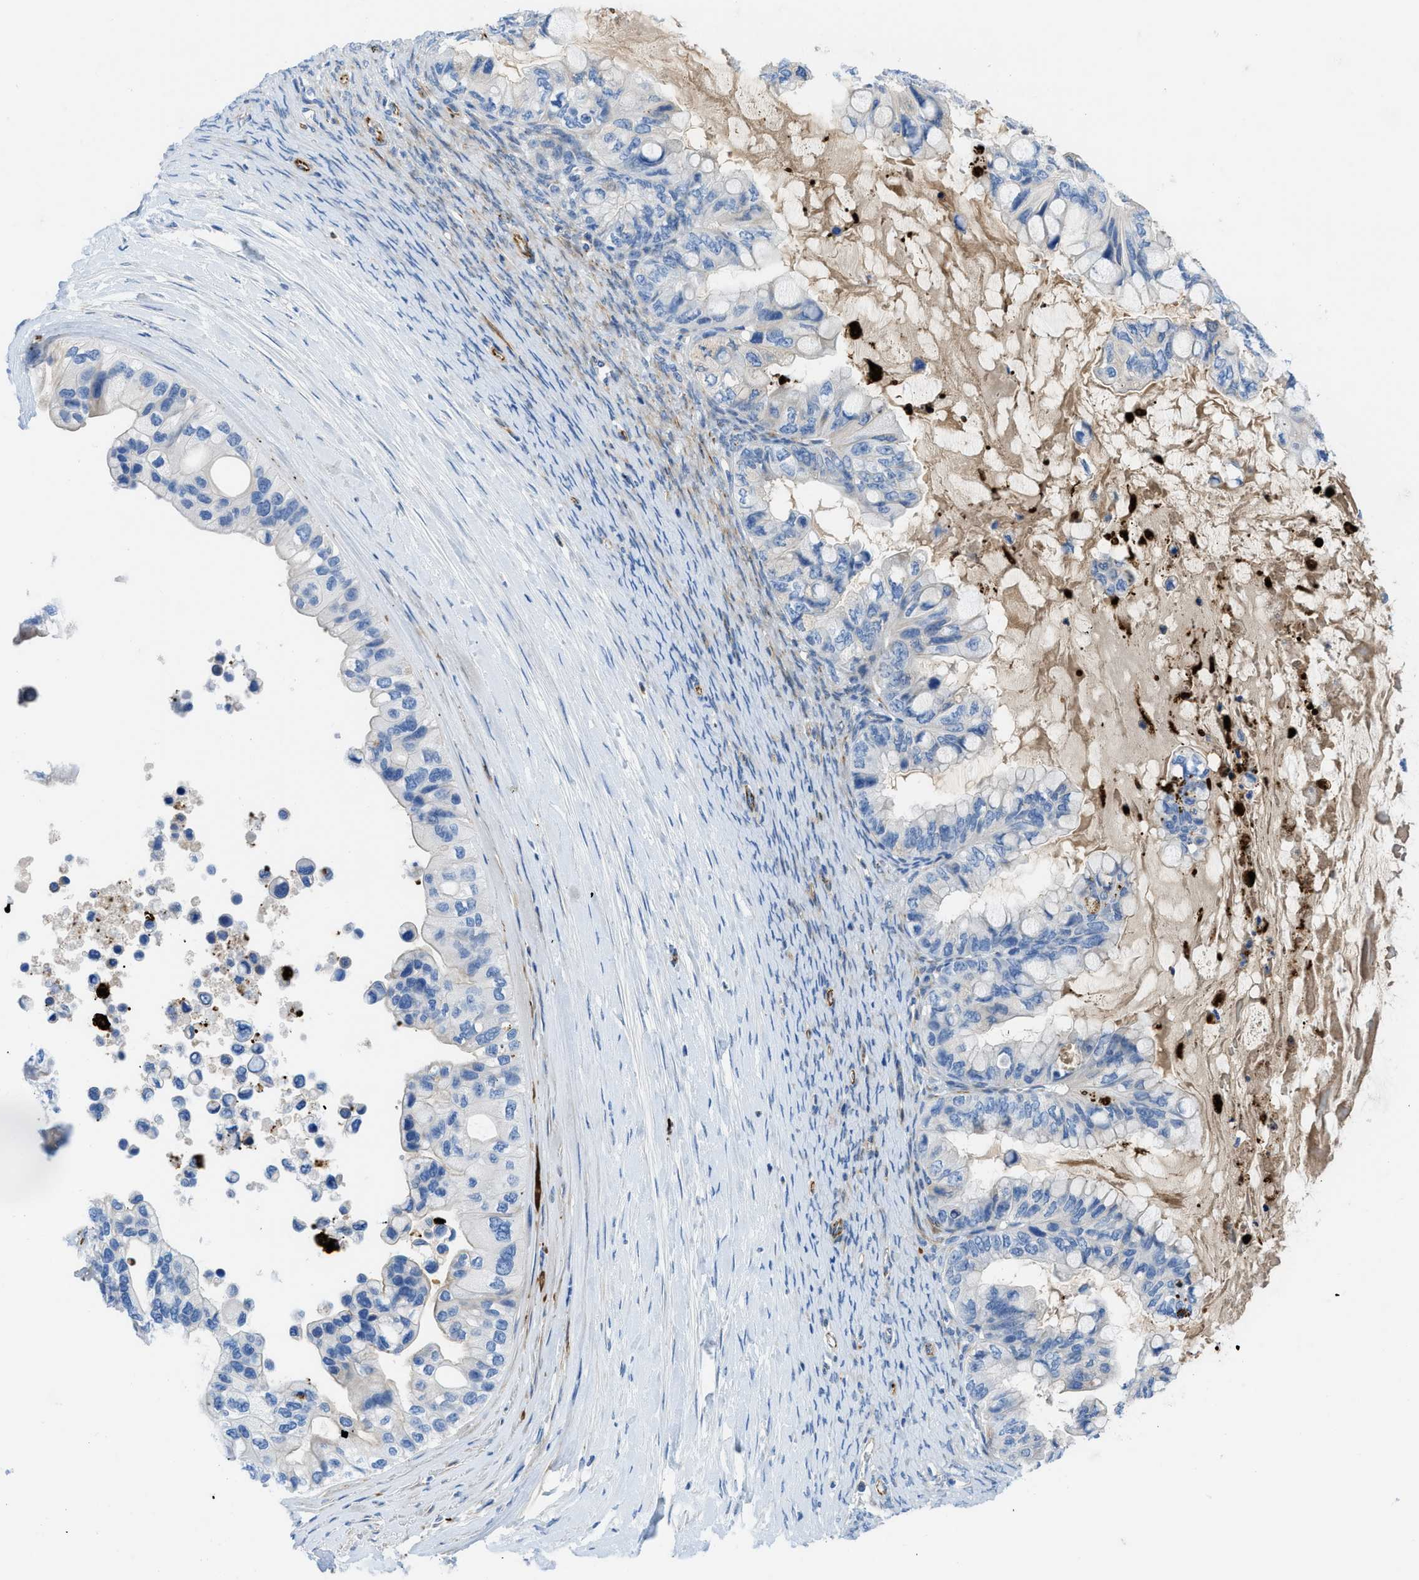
{"staining": {"intensity": "negative", "quantity": "none", "location": "none"}, "tissue": "ovarian cancer", "cell_type": "Tumor cells", "image_type": "cancer", "snomed": [{"axis": "morphology", "description": "Cystadenocarcinoma, mucinous, NOS"}, {"axis": "topography", "description": "Ovary"}], "caption": "The histopathology image displays no significant positivity in tumor cells of ovarian cancer.", "gene": "XCR1", "patient": {"sex": "female", "age": 80}}